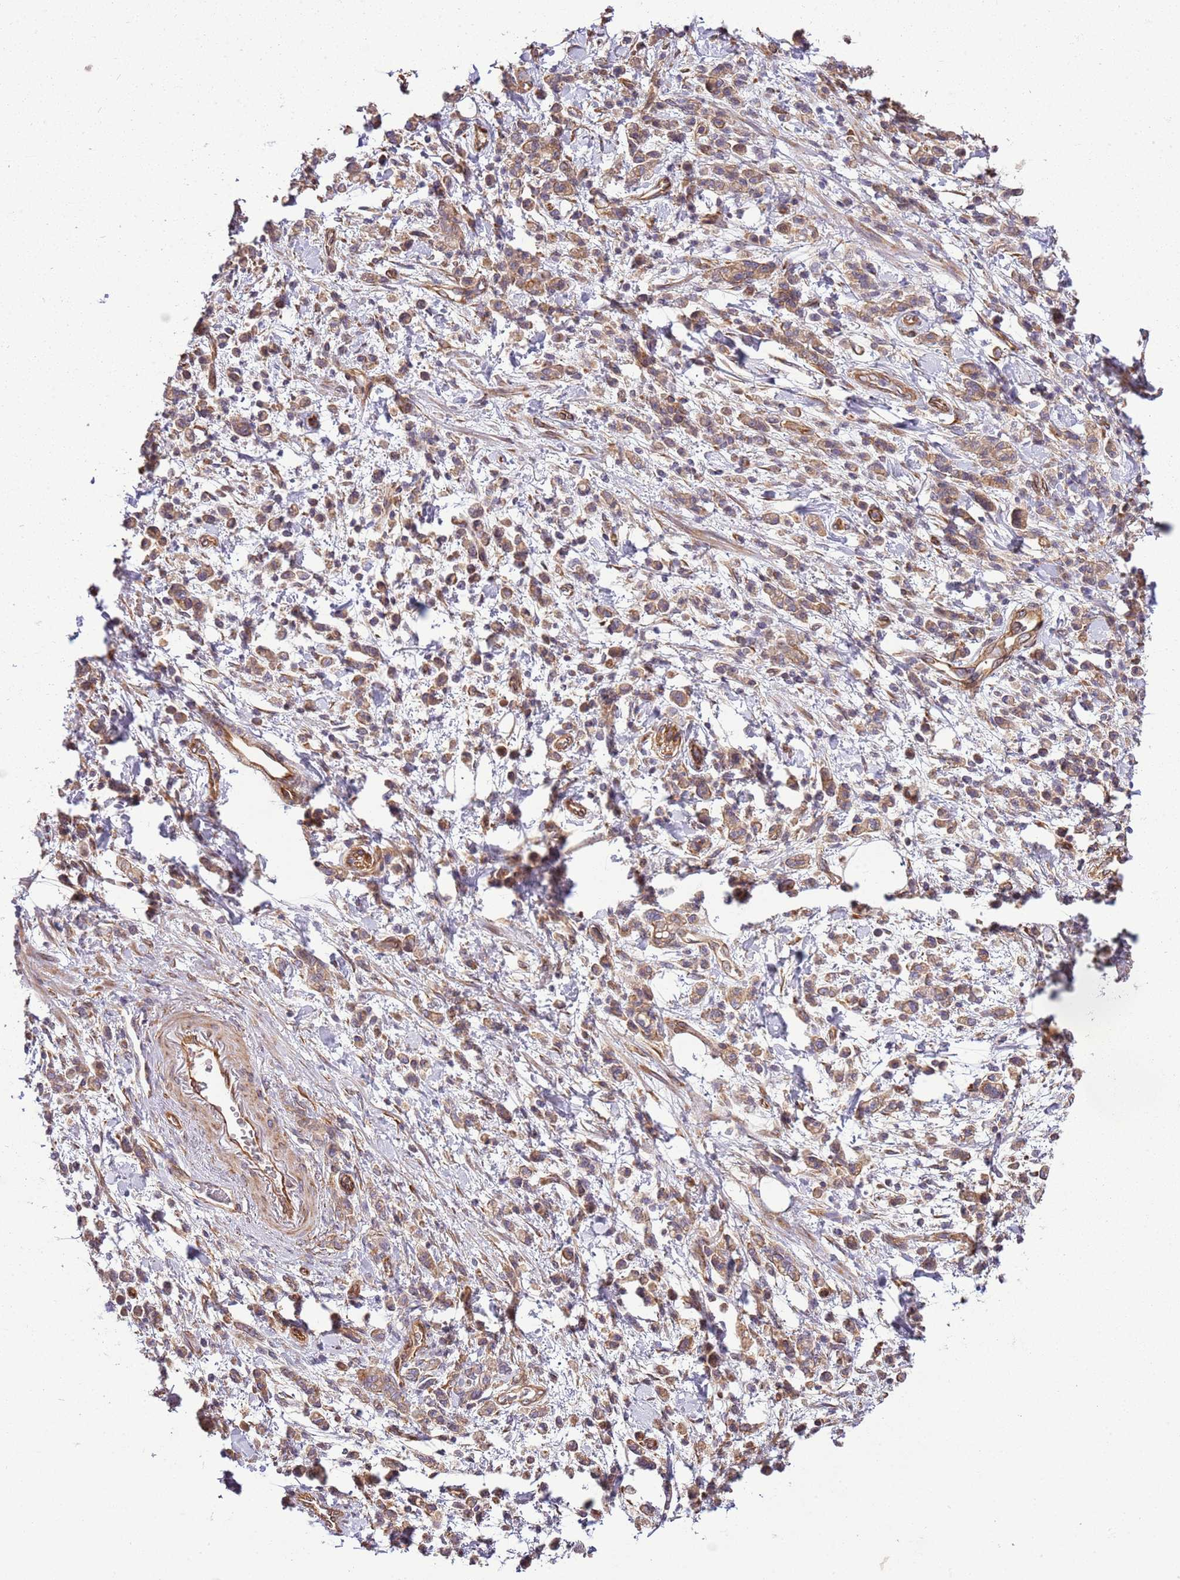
{"staining": {"intensity": "moderate", "quantity": ">75%", "location": "cytoplasmic/membranous"}, "tissue": "stomach cancer", "cell_type": "Tumor cells", "image_type": "cancer", "snomed": [{"axis": "morphology", "description": "Adenocarcinoma, NOS"}, {"axis": "topography", "description": "Stomach"}], "caption": "There is medium levels of moderate cytoplasmic/membranous positivity in tumor cells of adenocarcinoma (stomach), as demonstrated by immunohistochemical staining (brown color).", "gene": "GNL1", "patient": {"sex": "male", "age": 76}}